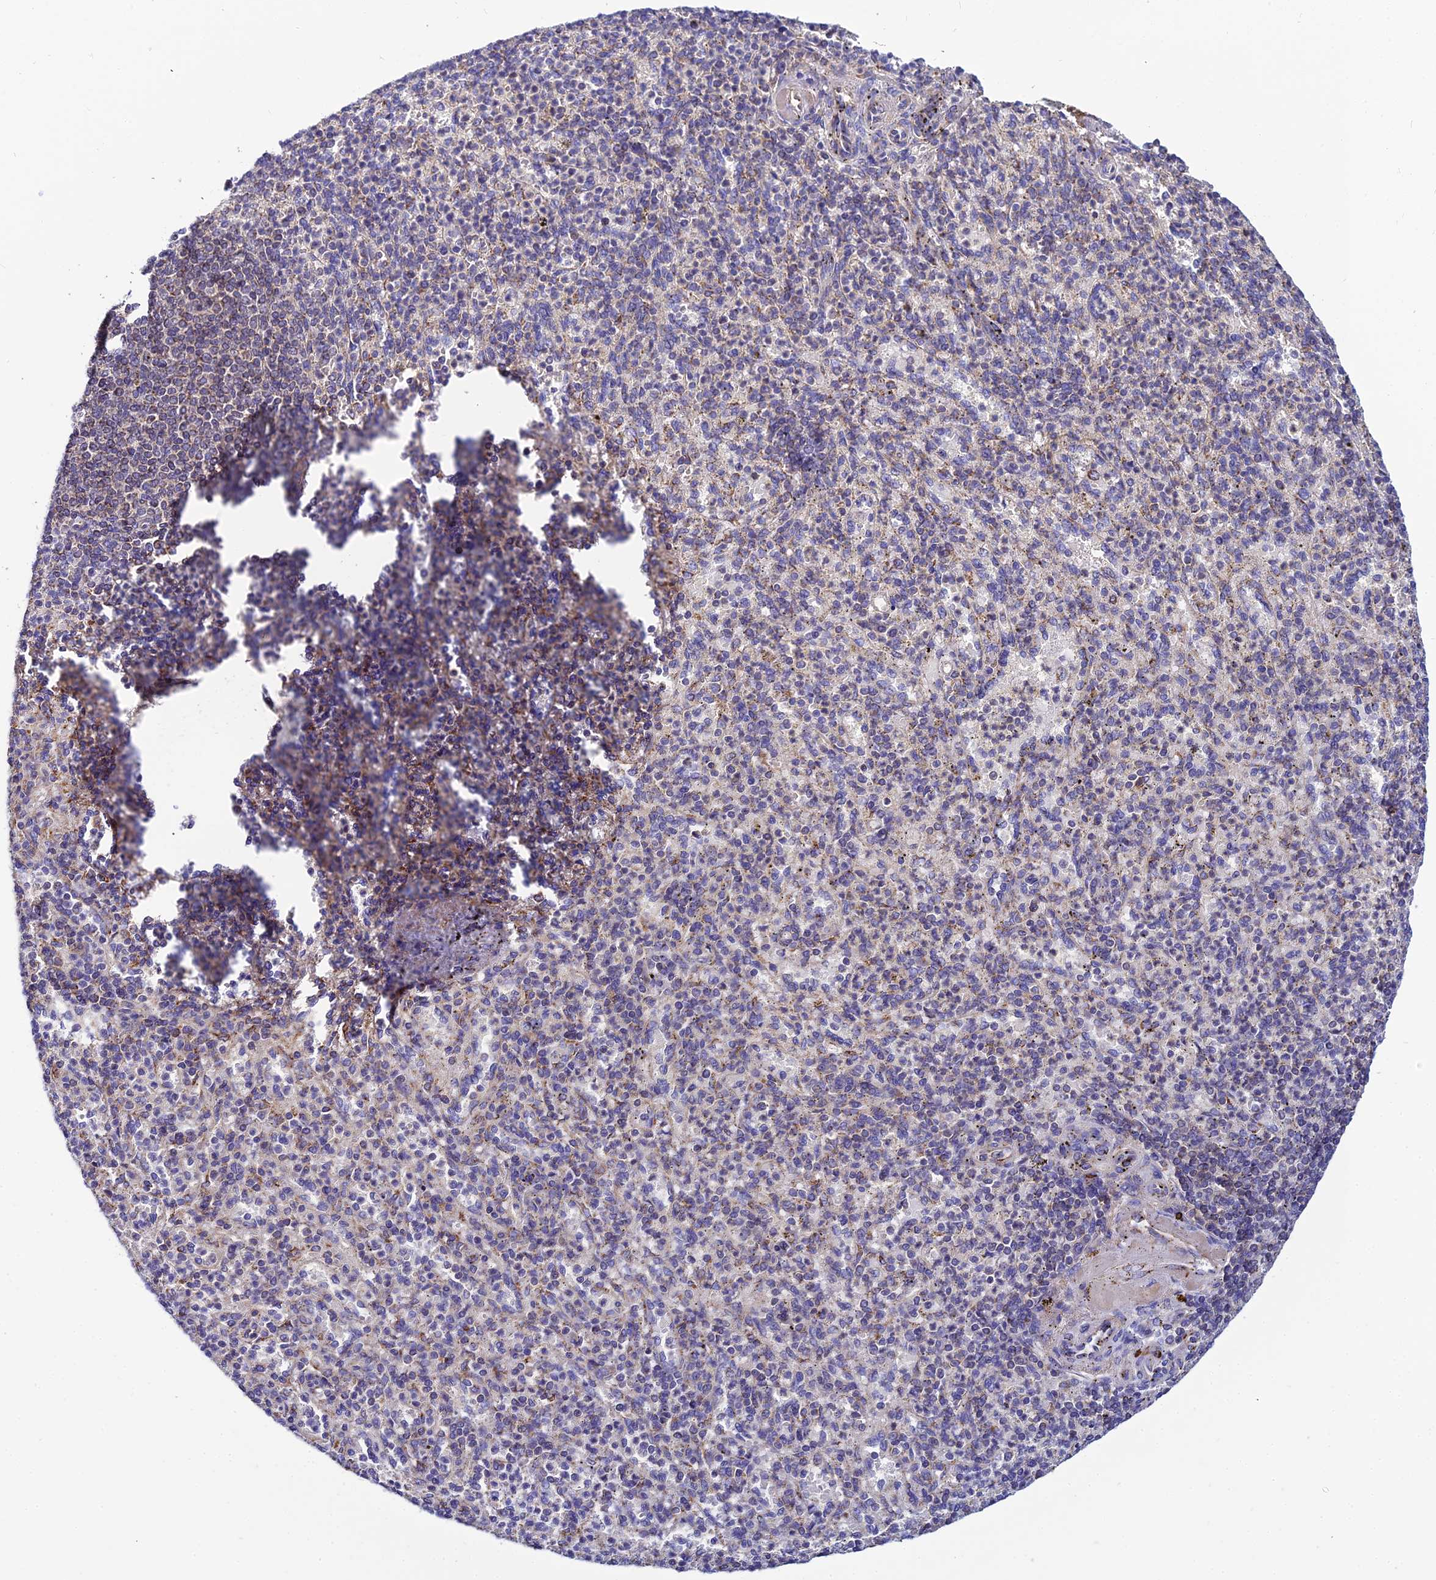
{"staining": {"intensity": "weak", "quantity": "25%-75%", "location": "cytoplasmic/membranous"}, "tissue": "spleen", "cell_type": "Cells in red pulp", "image_type": "normal", "snomed": [{"axis": "morphology", "description": "Normal tissue, NOS"}, {"axis": "topography", "description": "Spleen"}], "caption": "This histopathology image demonstrates immunohistochemistry staining of benign human spleen, with low weak cytoplasmic/membranous staining in about 25%-75% of cells in red pulp.", "gene": "NIPSNAP3A", "patient": {"sex": "female", "age": 74}}